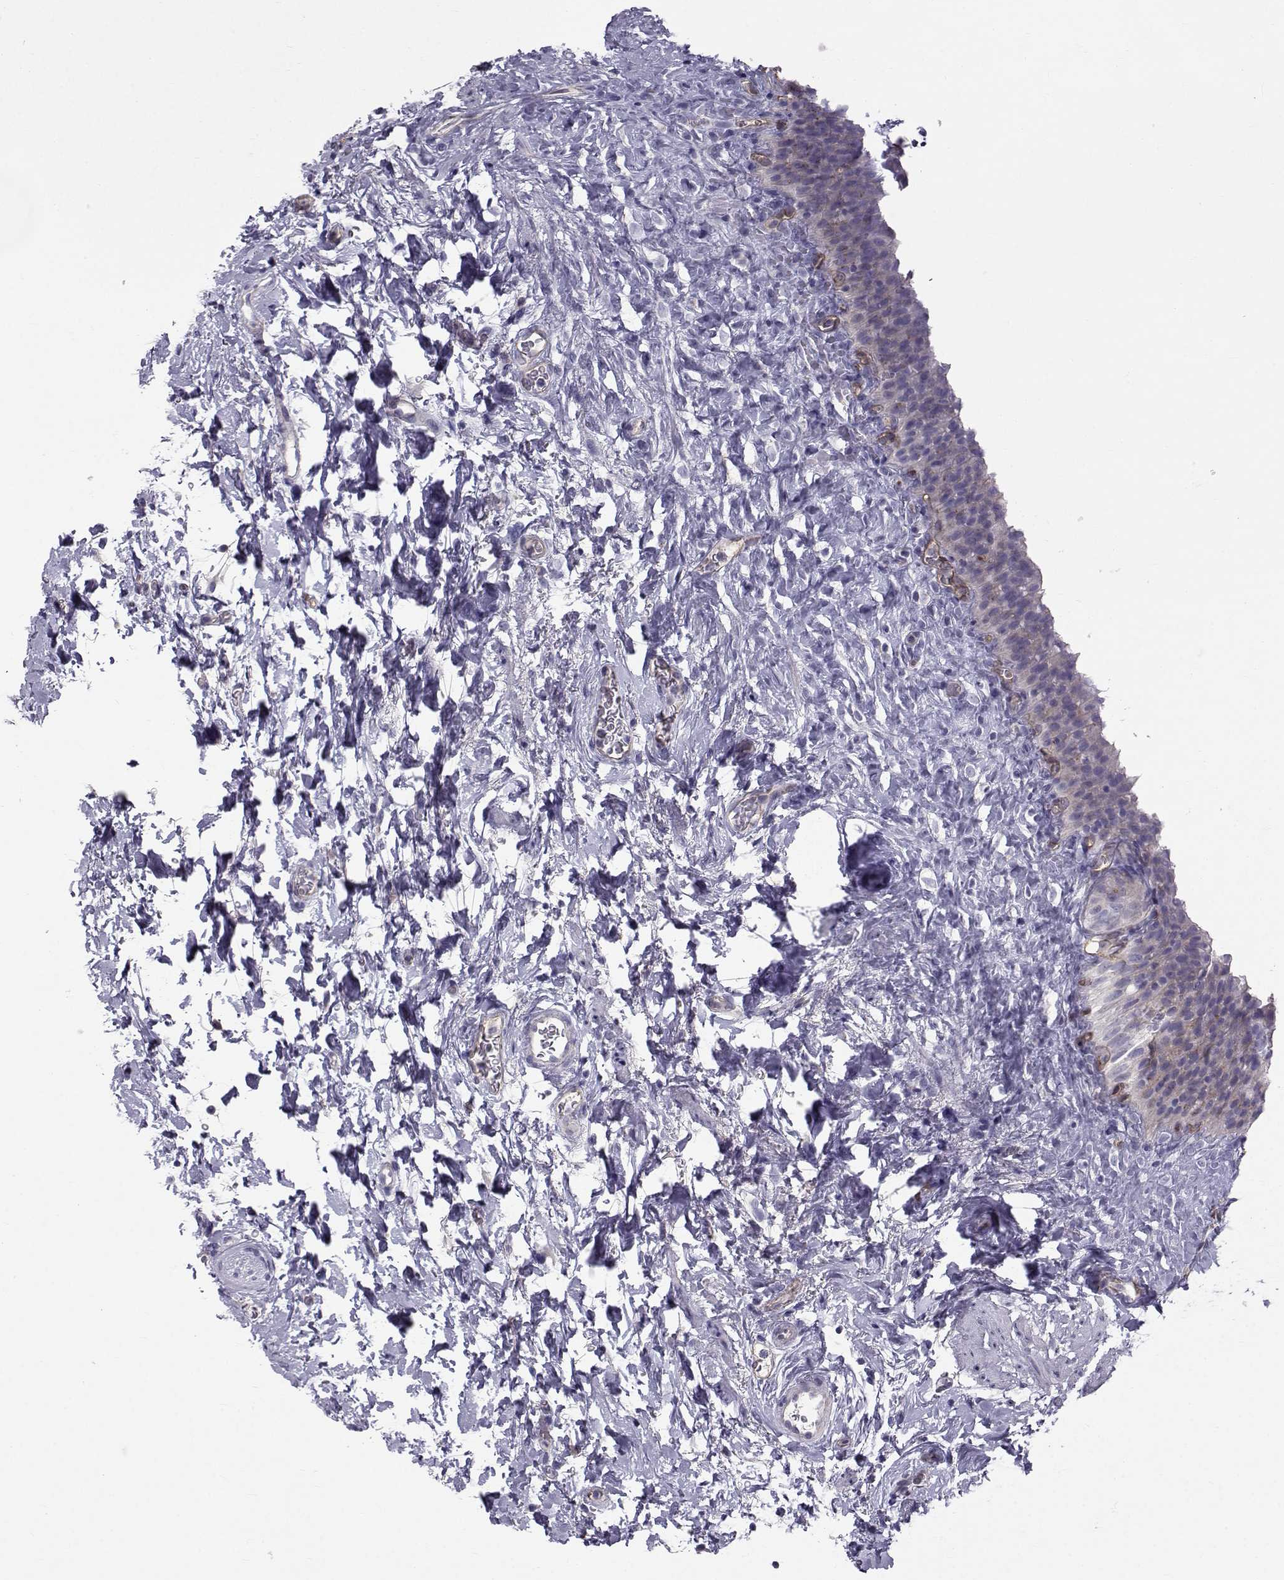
{"staining": {"intensity": "moderate", "quantity": "25%-75%", "location": "cytoplasmic/membranous"}, "tissue": "urinary bladder", "cell_type": "Urothelial cells", "image_type": "normal", "snomed": [{"axis": "morphology", "description": "Normal tissue, NOS"}, {"axis": "topography", "description": "Urinary bladder"}], "caption": "Protein staining exhibits moderate cytoplasmic/membranous expression in approximately 25%-75% of urothelial cells in normal urinary bladder.", "gene": "CALCR", "patient": {"sex": "male", "age": 76}}